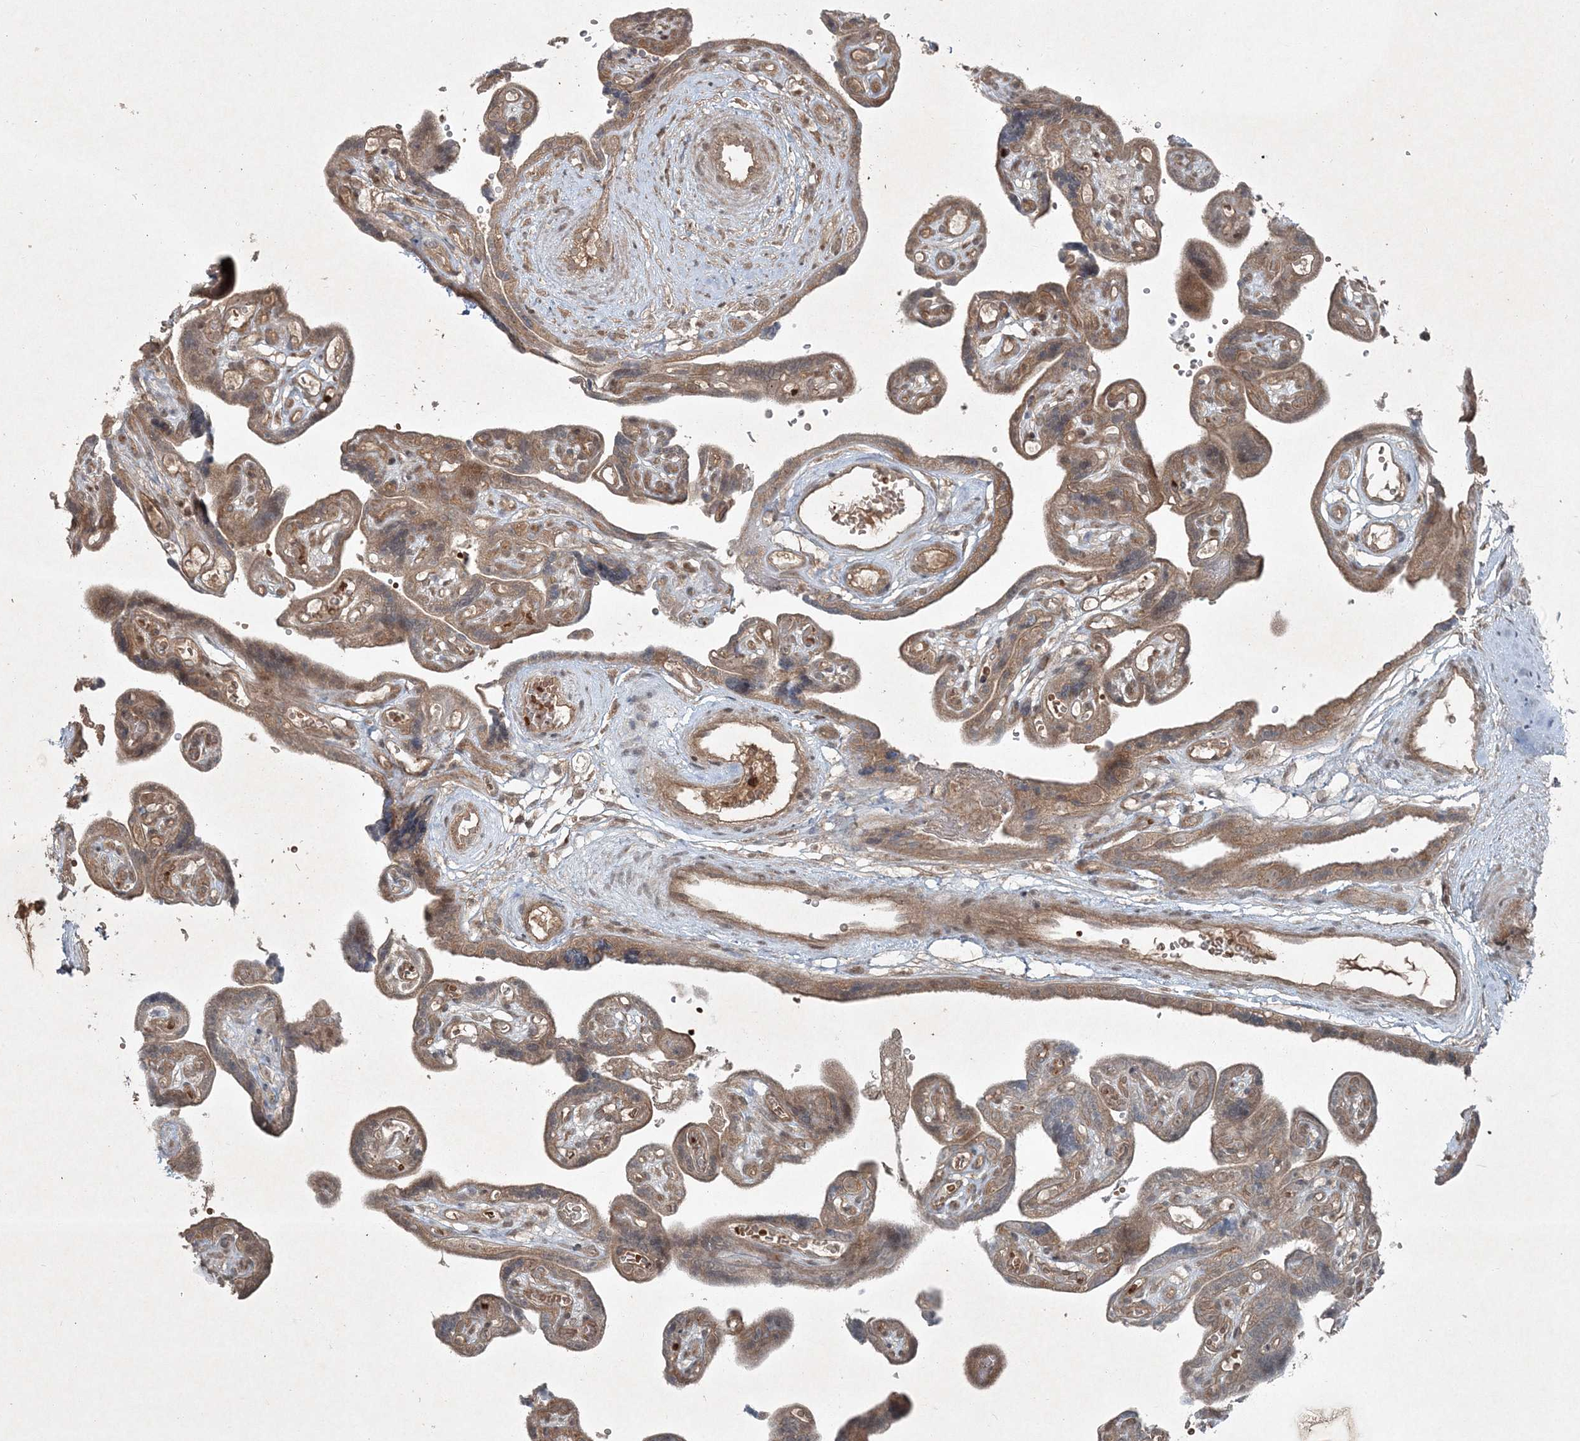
{"staining": {"intensity": "moderate", "quantity": ">75%", "location": "cytoplasmic/membranous,nuclear"}, "tissue": "placenta", "cell_type": "Decidual cells", "image_type": "normal", "snomed": [{"axis": "morphology", "description": "Normal tissue, NOS"}, {"axis": "topography", "description": "Placenta"}], "caption": "Protein expression by immunohistochemistry exhibits moderate cytoplasmic/membranous,nuclear staining in approximately >75% of decidual cells in normal placenta. The staining is performed using DAB brown chromogen to label protein expression. The nuclei are counter-stained blue using hematoxylin.", "gene": "FBXL17", "patient": {"sex": "female", "age": 30}}